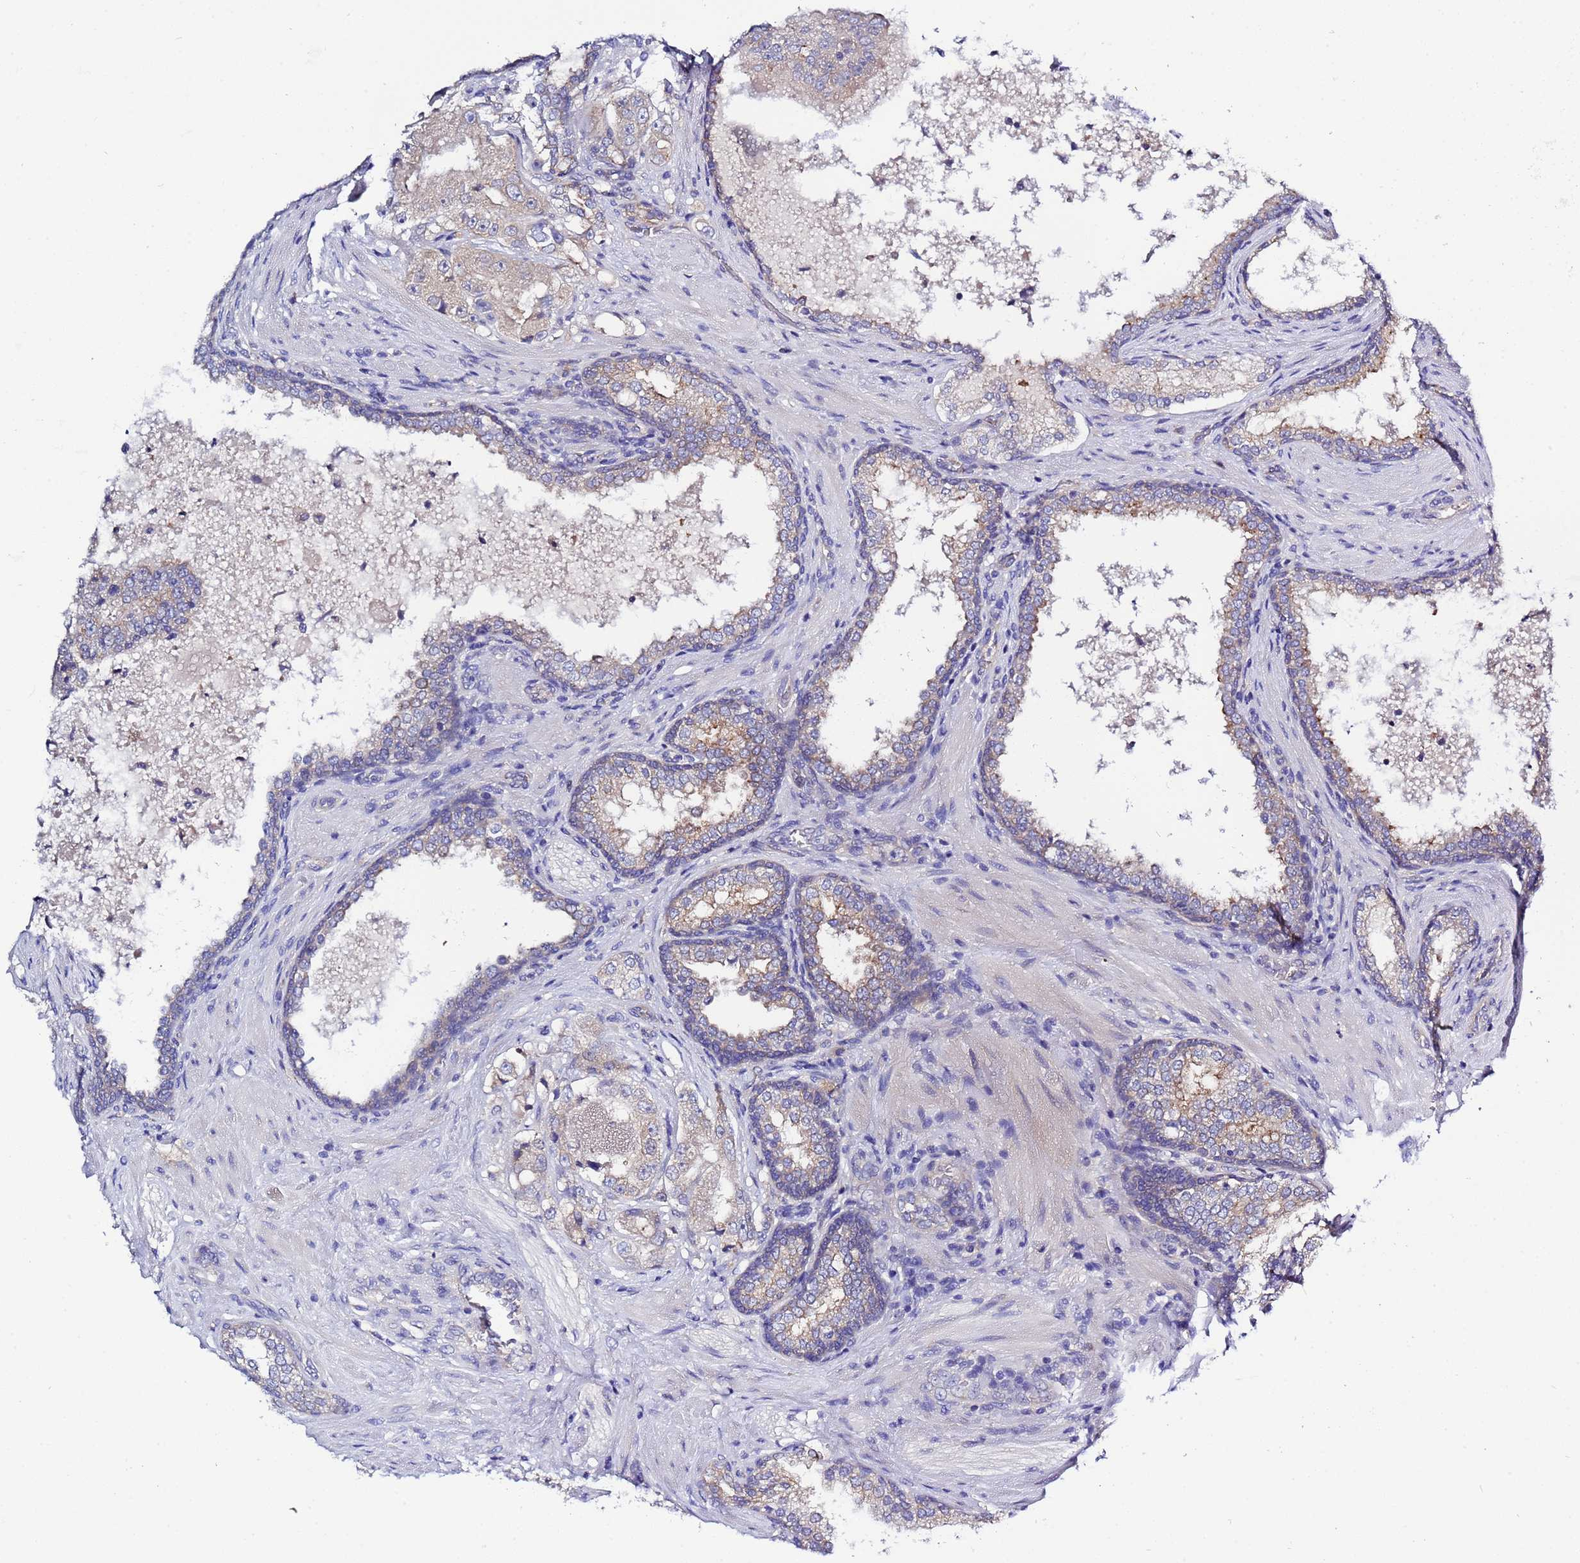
{"staining": {"intensity": "weak", "quantity": "<25%", "location": "cytoplasmic/membranous"}, "tissue": "prostate cancer", "cell_type": "Tumor cells", "image_type": "cancer", "snomed": [{"axis": "morphology", "description": "Adenocarcinoma, High grade"}, {"axis": "topography", "description": "Prostate"}], "caption": "An image of human prostate cancer is negative for staining in tumor cells.", "gene": "RC3H2", "patient": {"sex": "male", "age": 73}}